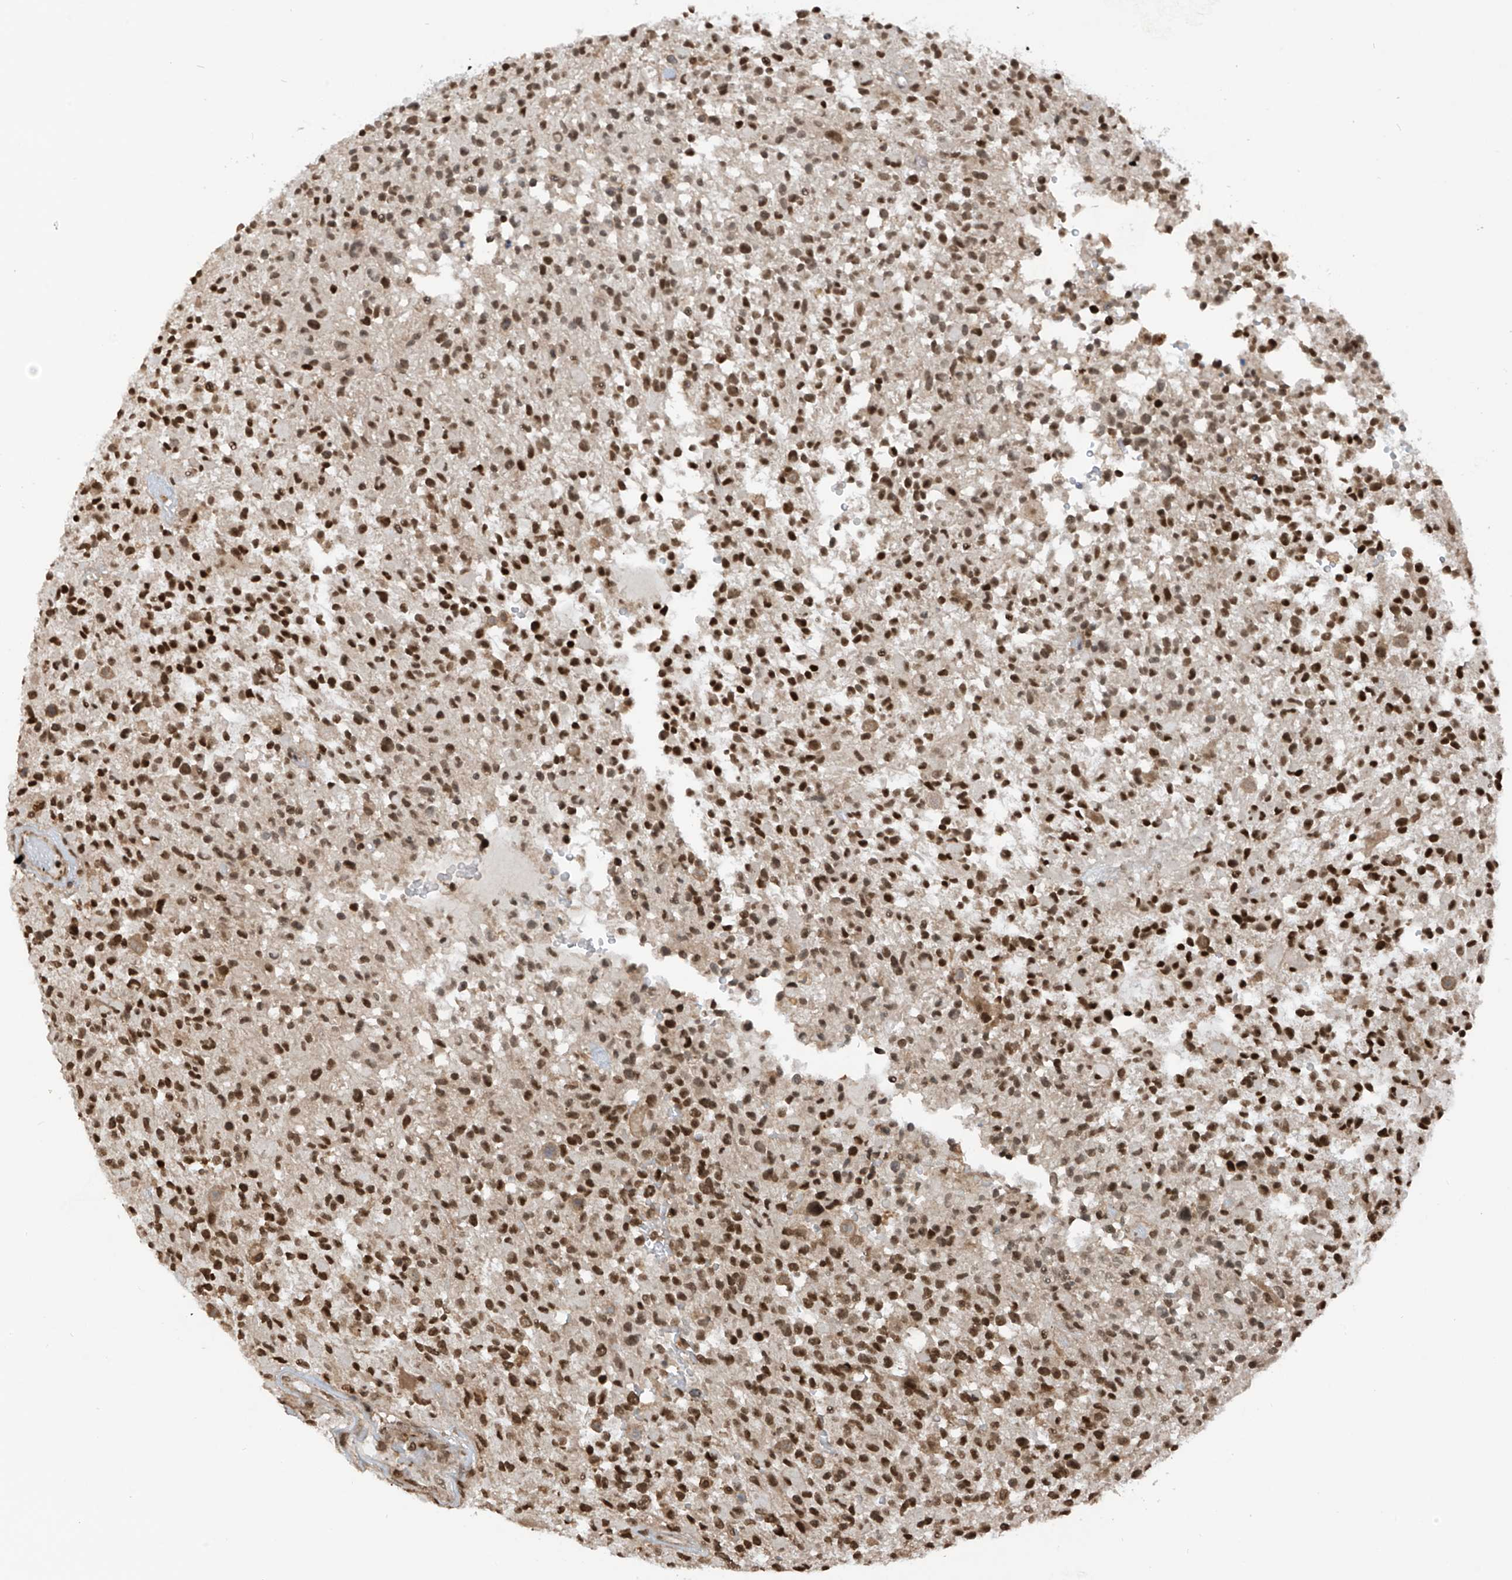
{"staining": {"intensity": "strong", "quantity": ">75%", "location": "nuclear"}, "tissue": "glioma", "cell_type": "Tumor cells", "image_type": "cancer", "snomed": [{"axis": "morphology", "description": "Glioma, malignant, High grade"}, {"axis": "morphology", "description": "Glioblastoma, NOS"}, {"axis": "topography", "description": "Brain"}], "caption": "Malignant glioma (high-grade) was stained to show a protein in brown. There is high levels of strong nuclear expression in about >75% of tumor cells.", "gene": "REPIN1", "patient": {"sex": "male", "age": 60}}